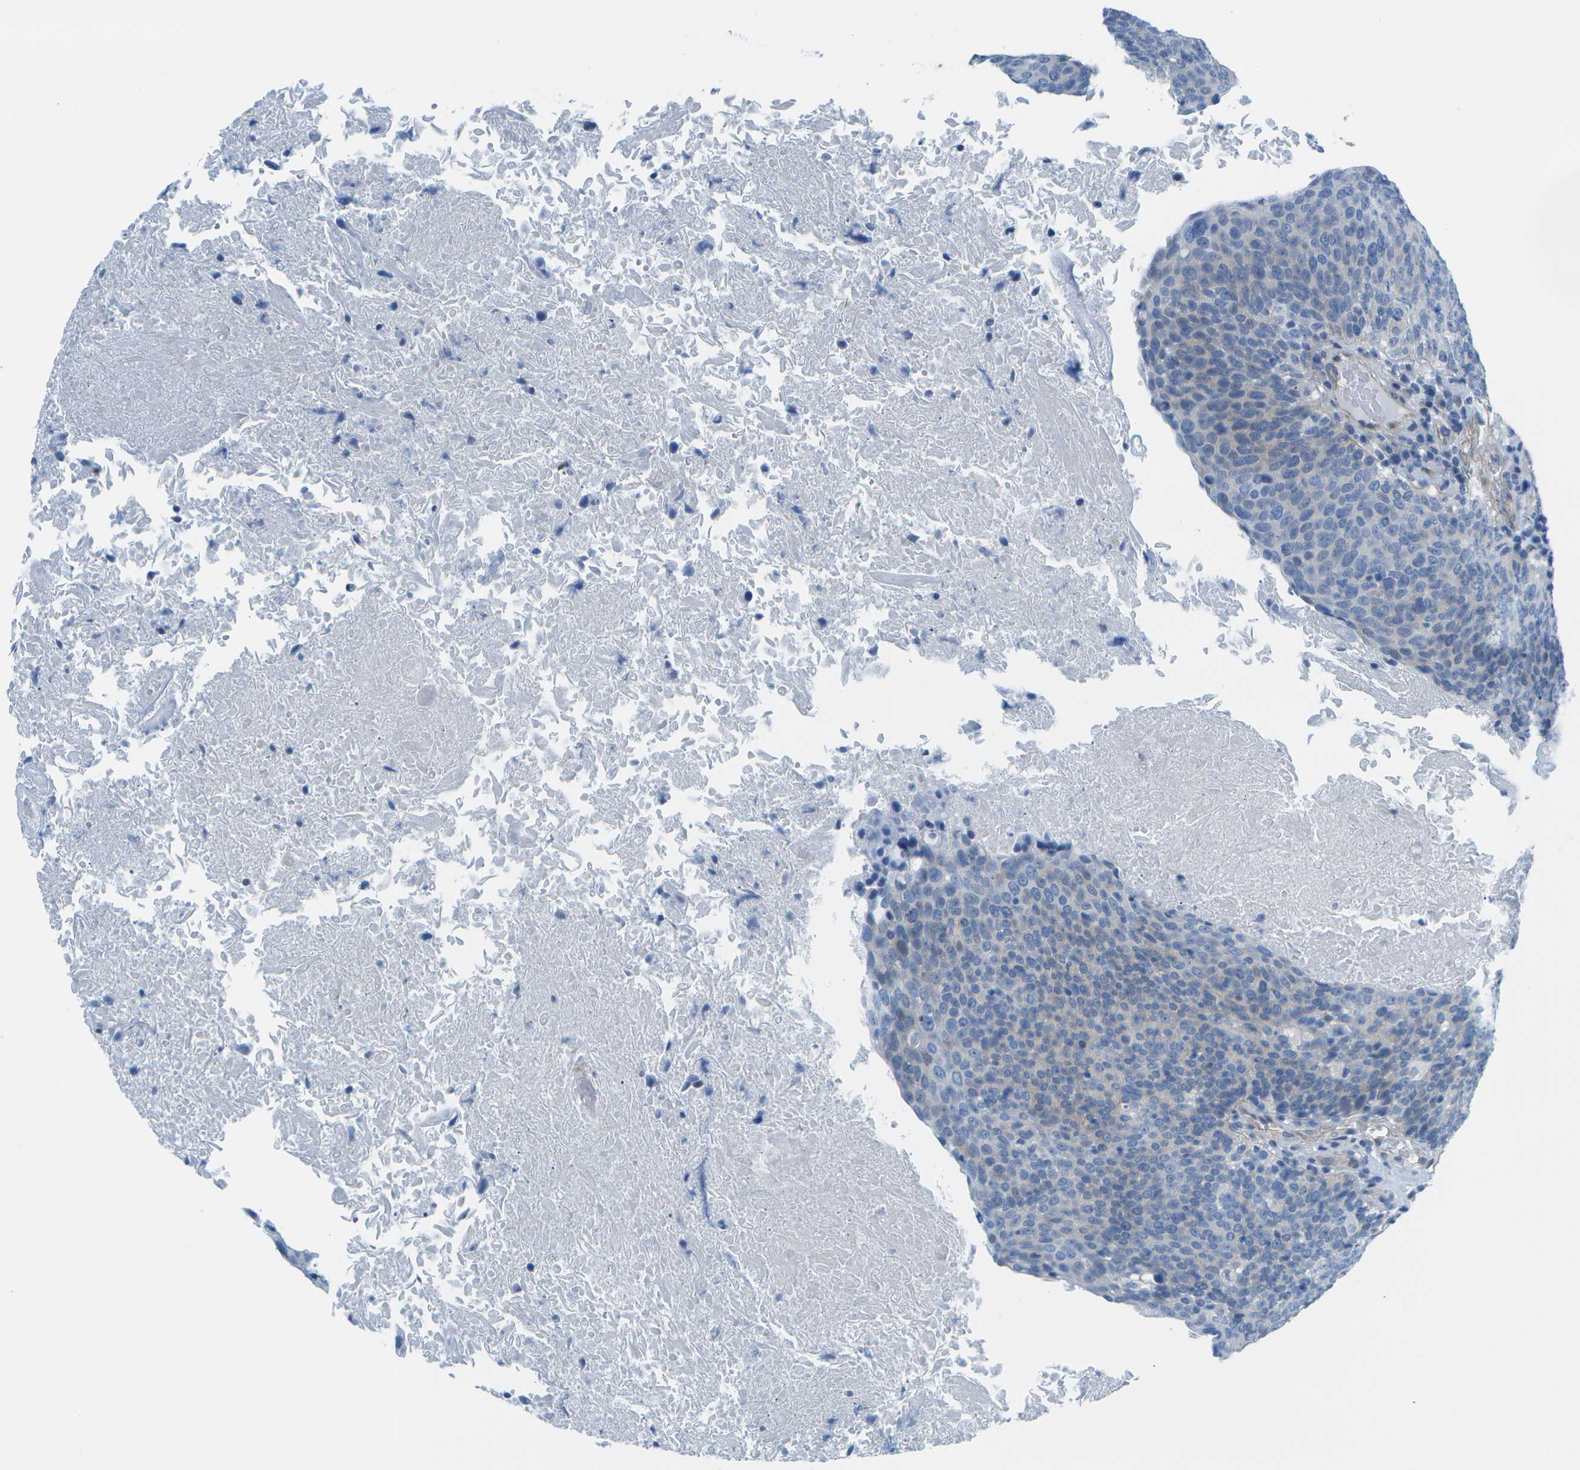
{"staining": {"intensity": "negative", "quantity": "none", "location": "none"}, "tissue": "head and neck cancer", "cell_type": "Tumor cells", "image_type": "cancer", "snomed": [{"axis": "morphology", "description": "Squamous cell carcinoma, NOS"}, {"axis": "morphology", "description": "Squamous cell carcinoma, metastatic, NOS"}, {"axis": "topography", "description": "Lymph node"}, {"axis": "topography", "description": "Head-Neck"}], "caption": "Image shows no protein staining in tumor cells of head and neck cancer (metastatic squamous cell carcinoma) tissue. (Stains: DAB immunohistochemistry (IHC) with hematoxylin counter stain, Microscopy: brightfield microscopy at high magnification).", "gene": "SORBS3", "patient": {"sex": "male", "age": 62}}